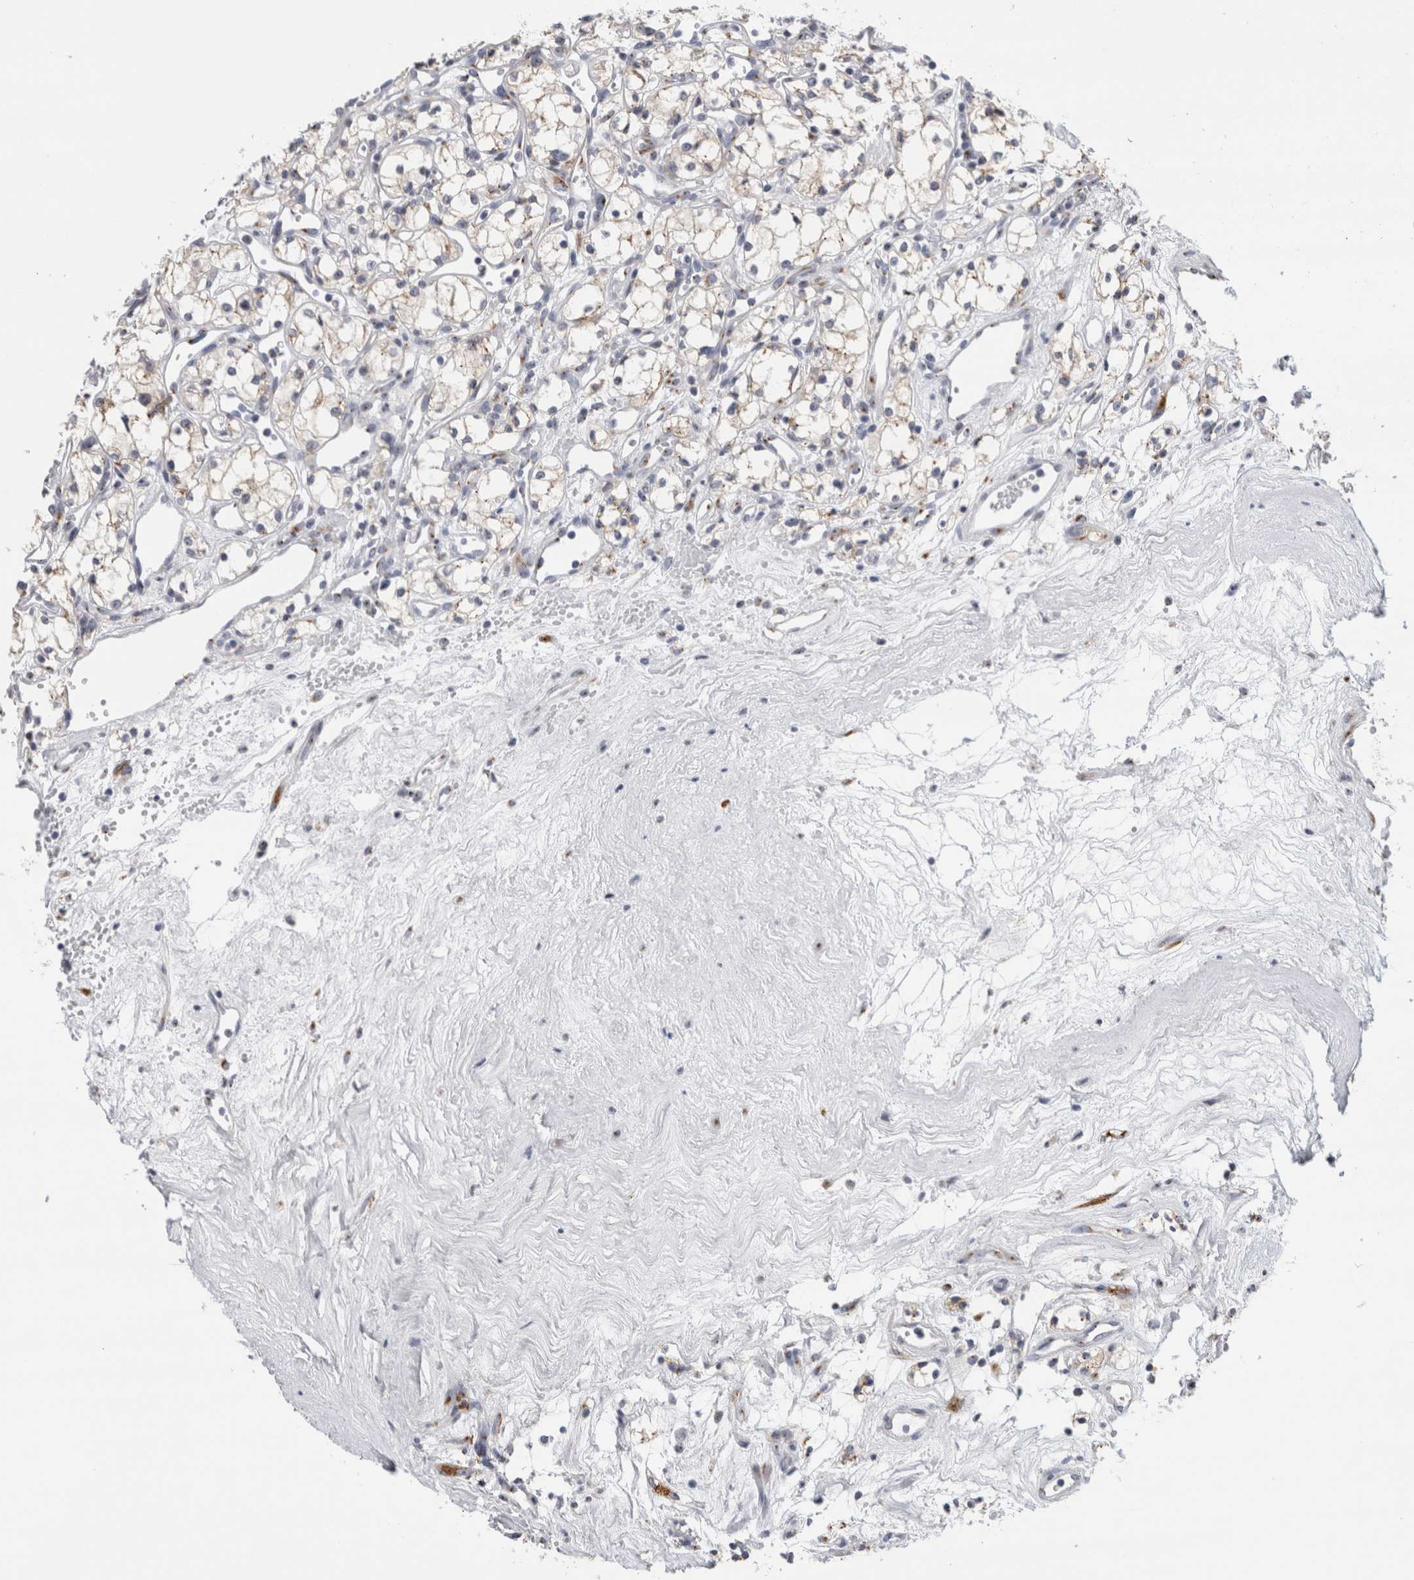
{"staining": {"intensity": "weak", "quantity": ">75%", "location": "cytoplasmic/membranous"}, "tissue": "renal cancer", "cell_type": "Tumor cells", "image_type": "cancer", "snomed": [{"axis": "morphology", "description": "Adenocarcinoma, NOS"}, {"axis": "topography", "description": "Kidney"}], "caption": "This histopathology image shows IHC staining of renal adenocarcinoma, with low weak cytoplasmic/membranous positivity in about >75% of tumor cells.", "gene": "AKAP9", "patient": {"sex": "male", "age": 59}}